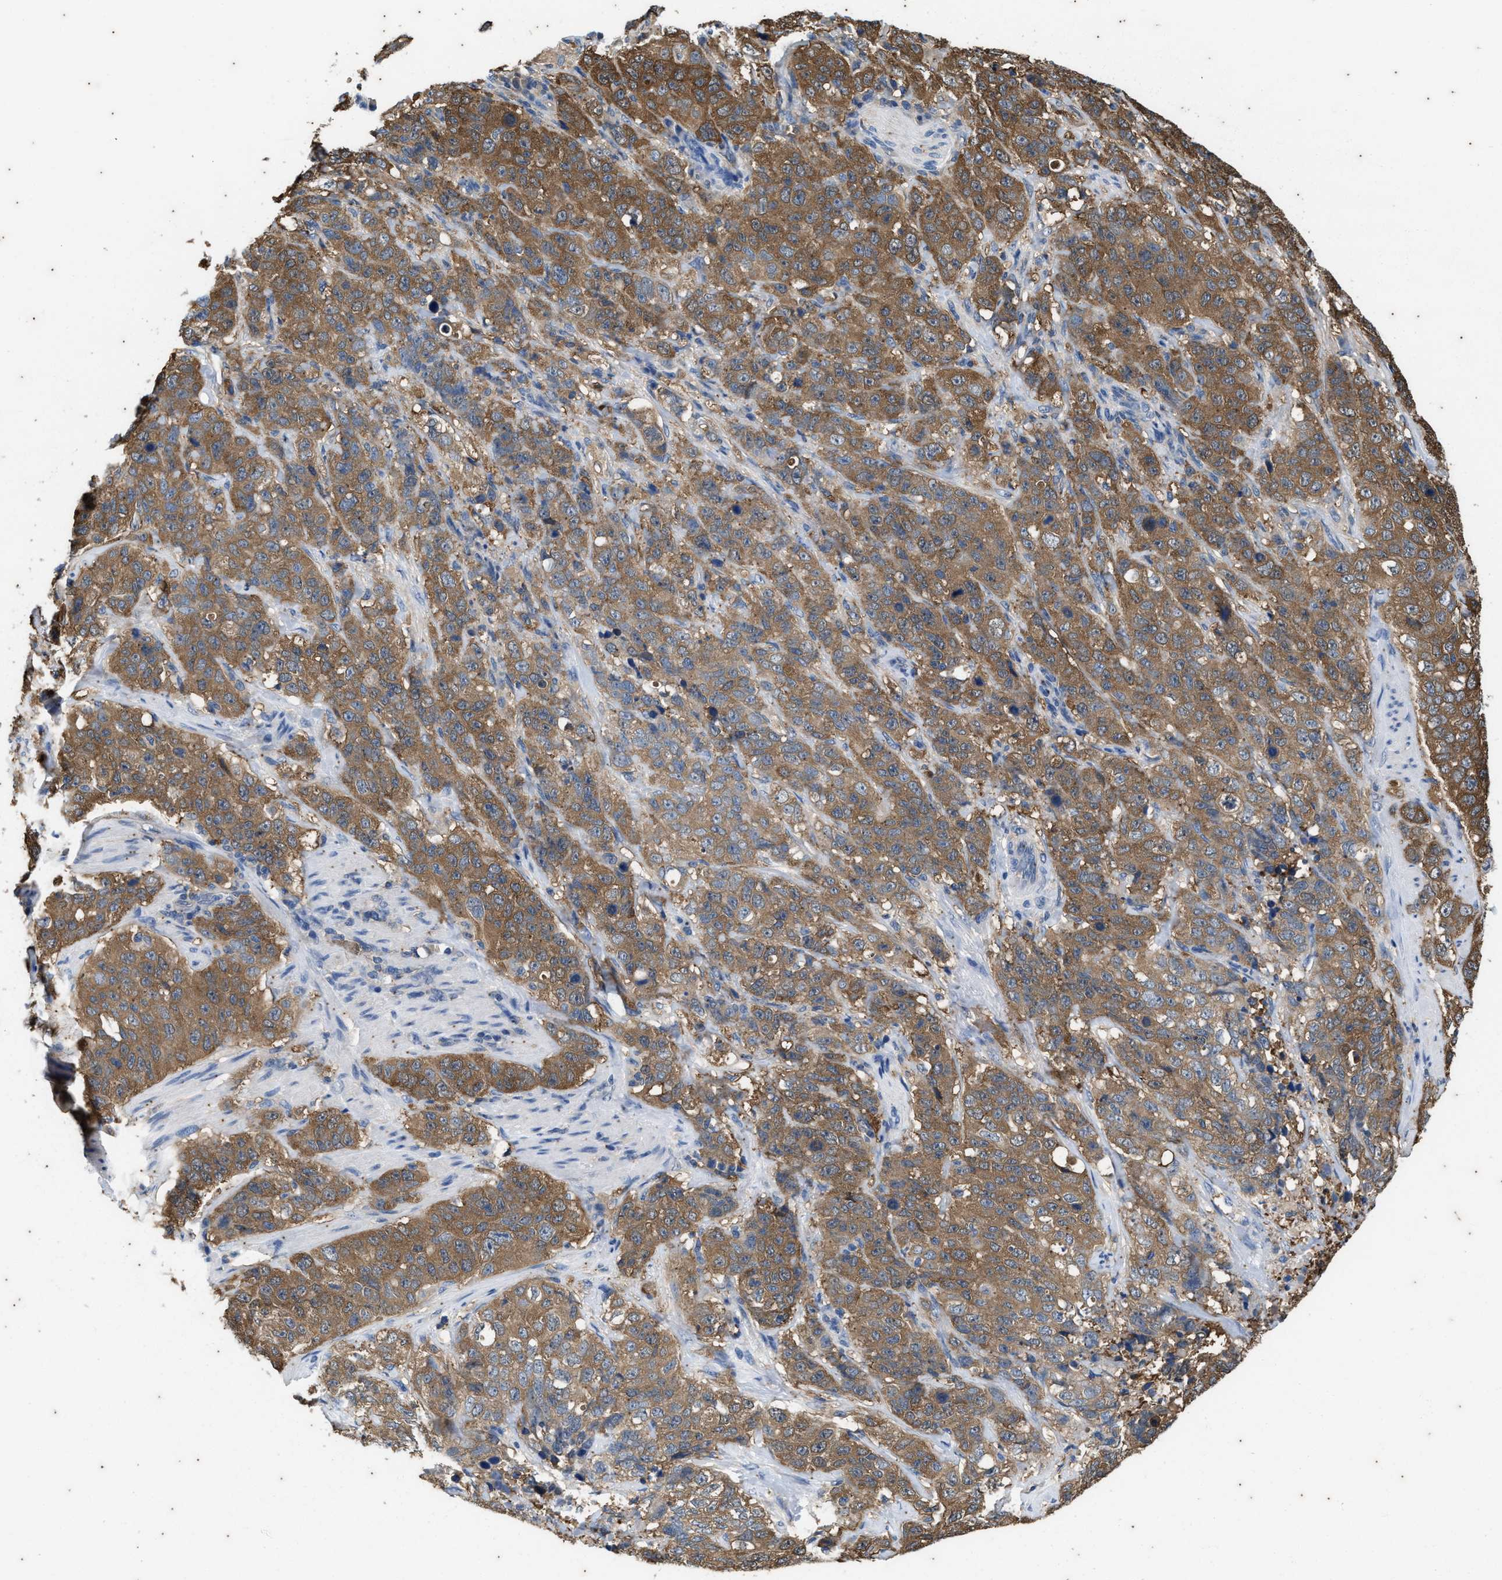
{"staining": {"intensity": "moderate", "quantity": ">75%", "location": "cytoplasmic/membranous"}, "tissue": "stomach cancer", "cell_type": "Tumor cells", "image_type": "cancer", "snomed": [{"axis": "morphology", "description": "Adenocarcinoma, NOS"}, {"axis": "topography", "description": "Stomach"}], "caption": "A medium amount of moderate cytoplasmic/membranous positivity is appreciated in about >75% of tumor cells in stomach cancer (adenocarcinoma) tissue.", "gene": "COX19", "patient": {"sex": "male", "age": 48}}